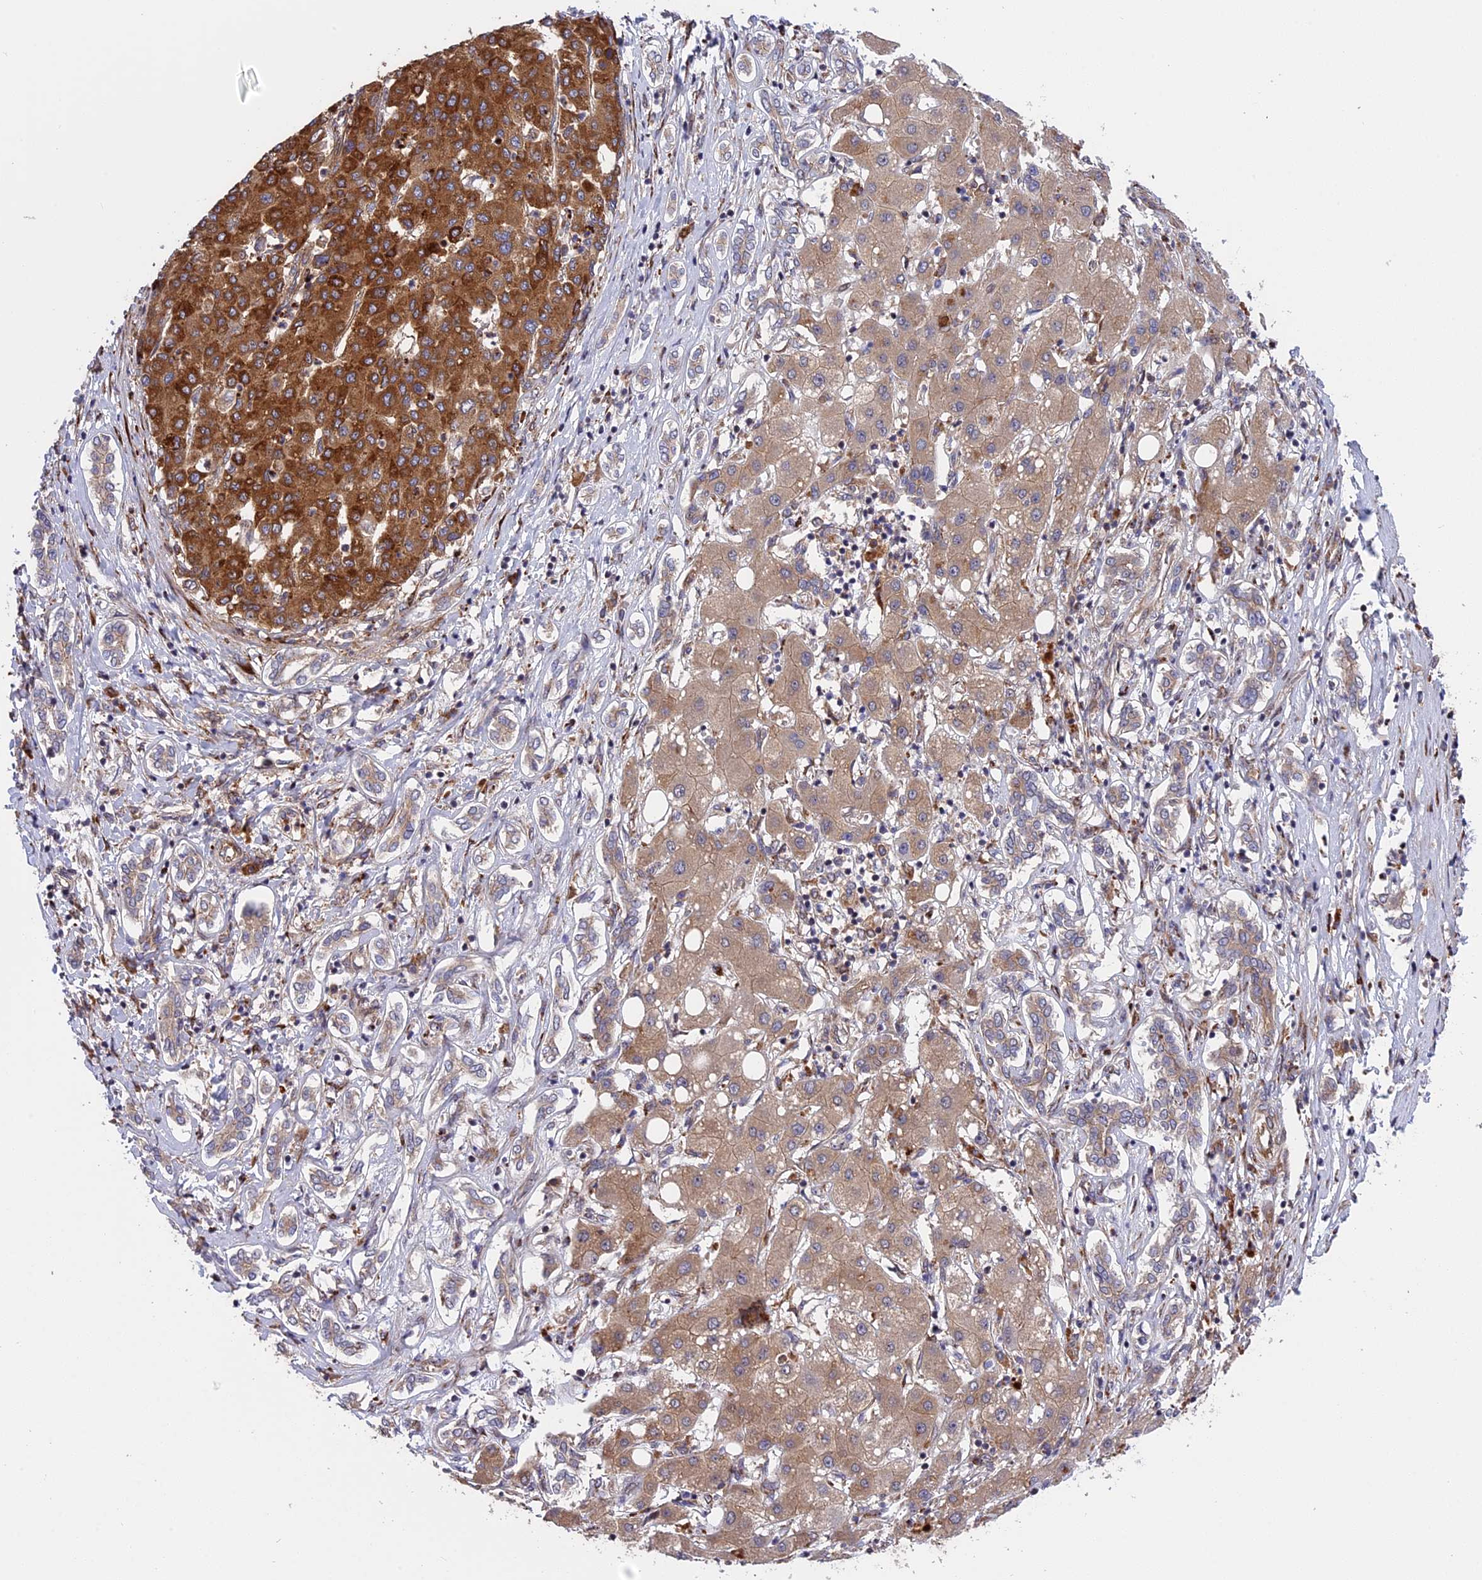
{"staining": {"intensity": "strong", "quantity": "25%-75%", "location": "cytoplasmic/membranous"}, "tissue": "liver cancer", "cell_type": "Tumor cells", "image_type": "cancer", "snomed": [{"axis": "morphology", "description": "Carcinoma, Hepatocellular, NOS"}, {"axis": "topography", "description": "Liver"}], "caption": "Liver cancer (hepatocellular carcinoma) stained for a protein (brown) demonstrates strong cytoplasmic/membranous positive expression in approximately 25%-75% of tumor cells.", "gene": "DDX60L", "patient": {"sex": "male", "age": 65}}